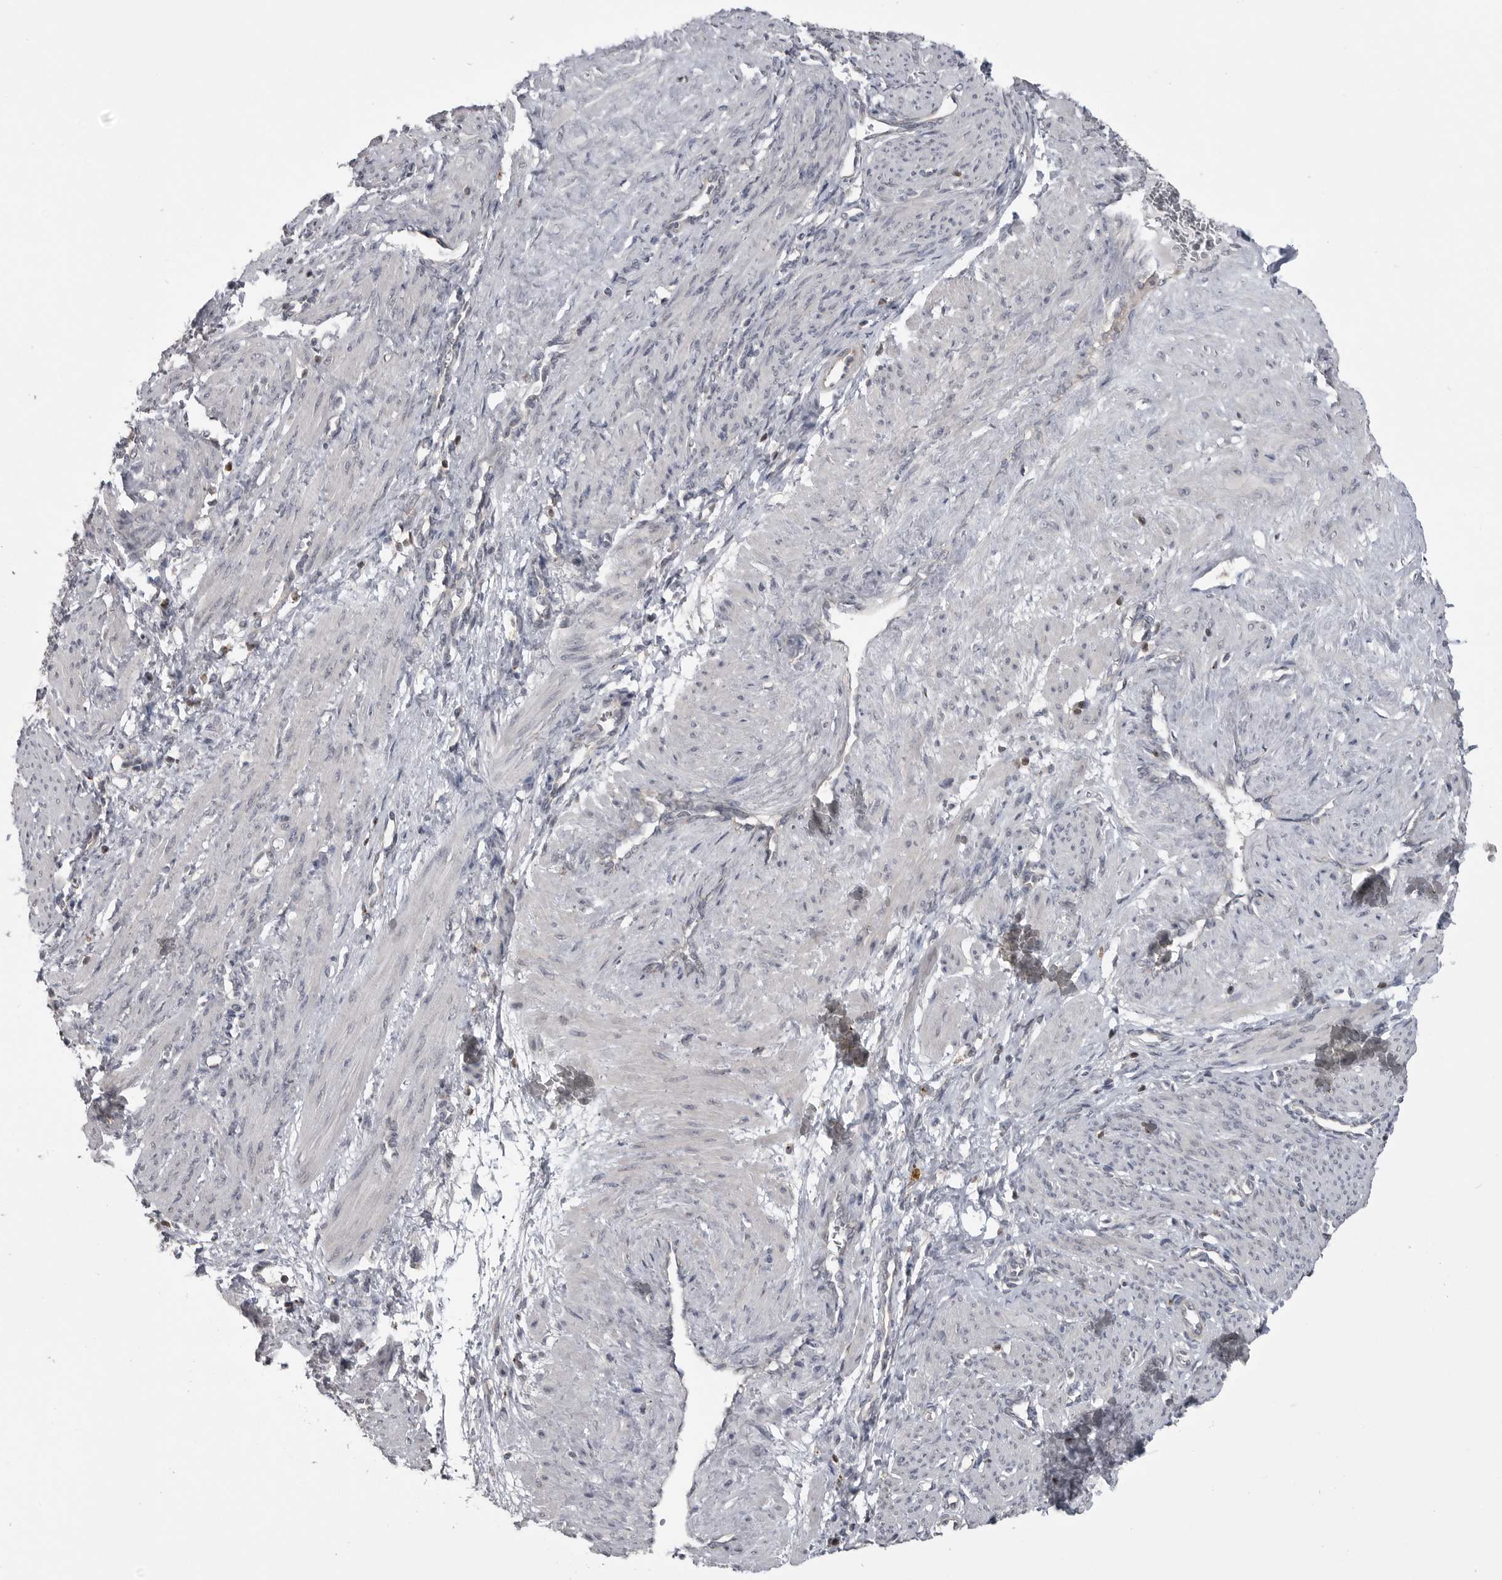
{"staining": {"intensity": "negative", "quantity": "none", "location": "none"}, "tissue": "smooth muscle", "cell_type": "Smooth muscle cells", "image_type": "normal", "snomed": [{"axis": "morphology", "description": "Normal tissue, NOS"}, {"axis": "topography", "description": "Endometrium"}], "caption": "Protein analysis of benign smooth muscle exhibits no significant positivity in smooth muscle cells.", "gene": "MAPK13", "patient": {"sex": "female", "age": 33}}